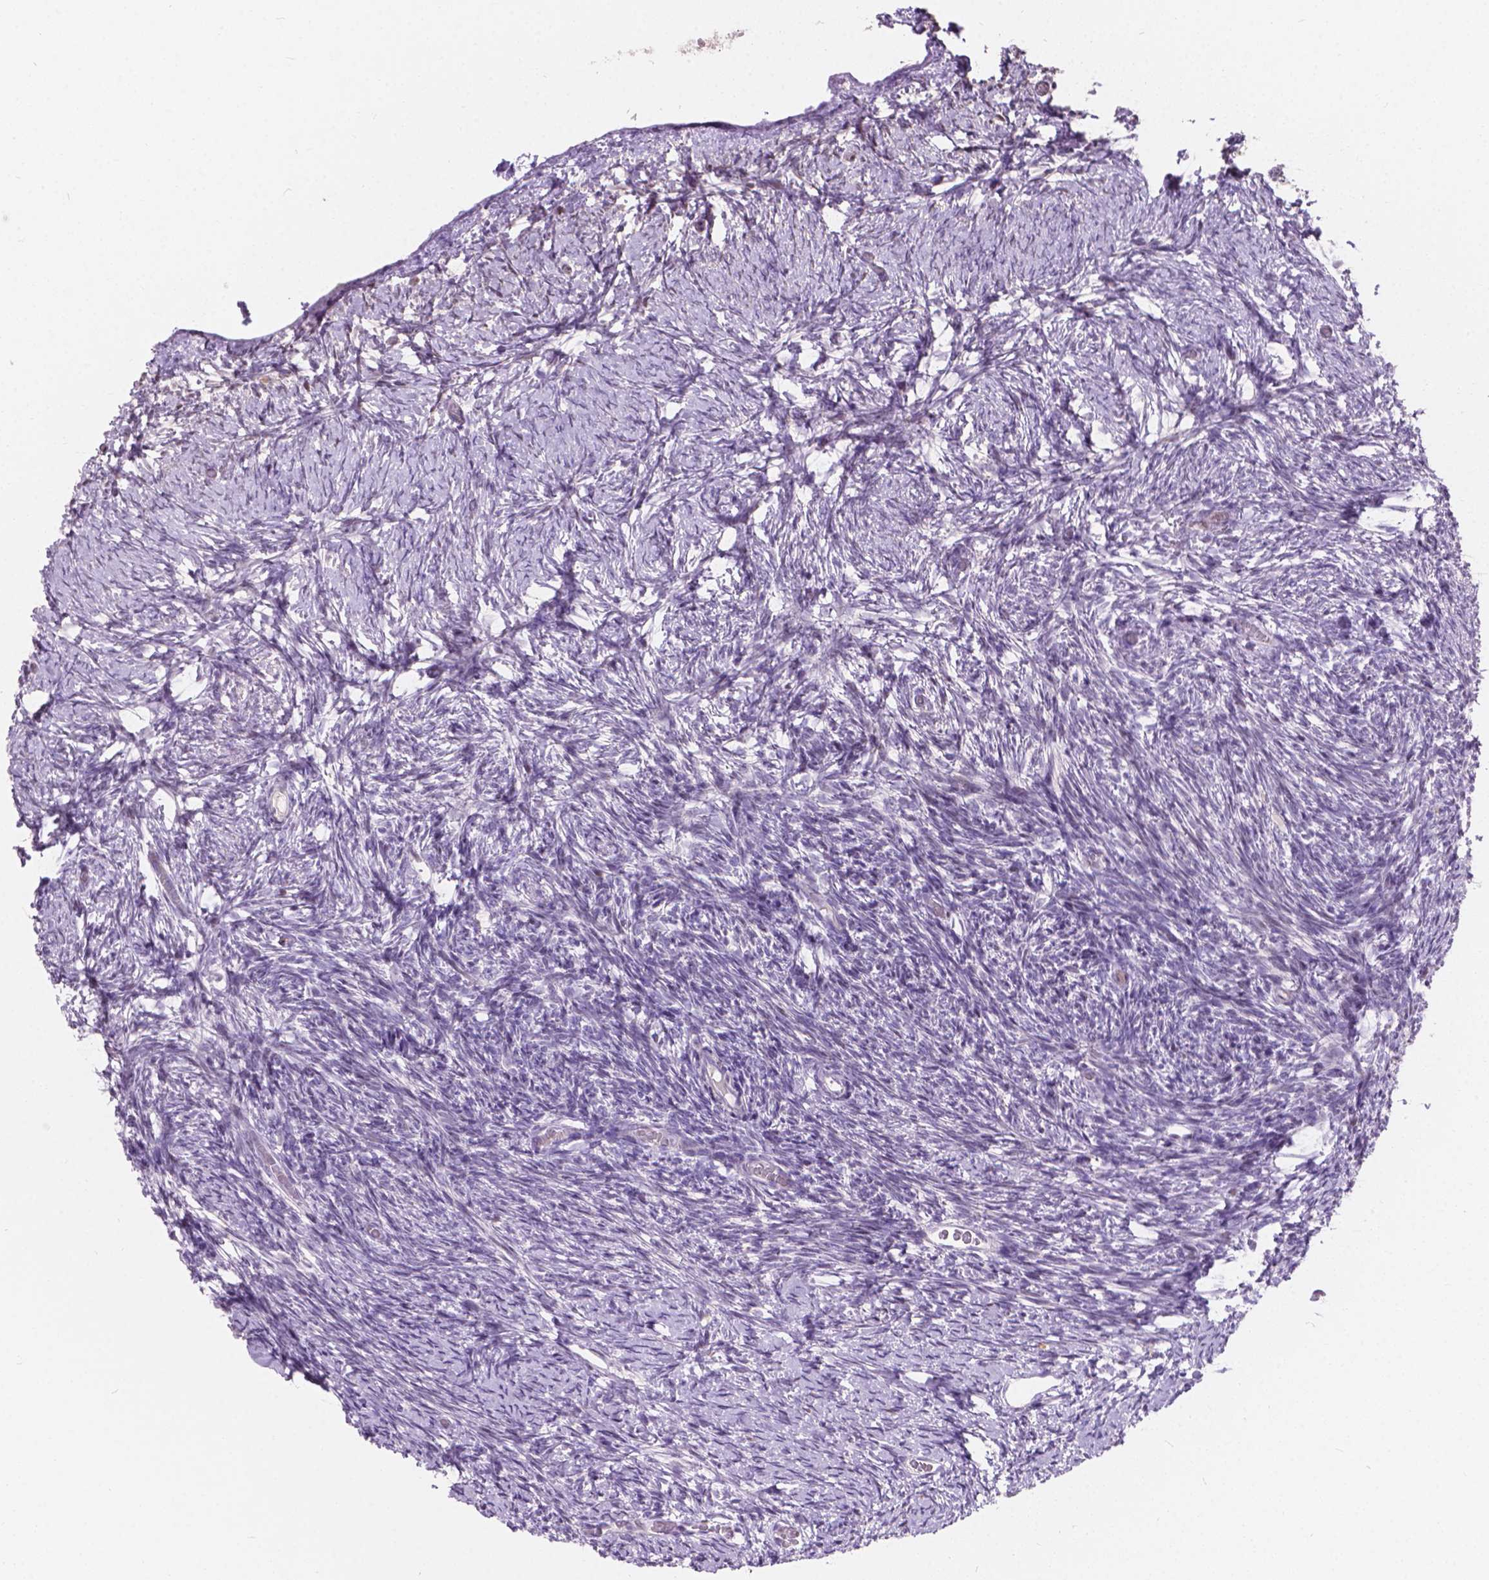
{"staining": {"intensity": "negative", "quantity": "none", "location": "none"}, "tissue": "ovary", "cell_type": "Ovarian stroma cells", "image_type": "normal", "snomed": [{"axis": "morphology", "description": "Normal tissue, NOS"}, {"axis": "topography", "description": "Ovary"}], "caption": "High power microscopy micrograph of an immunohistochemistry (IHC) image of normal ovary, revealing no significant positivity in ovarian stroma cells.", "gene": "MYH14", "patient": {"sex": "female", "age": 39}}